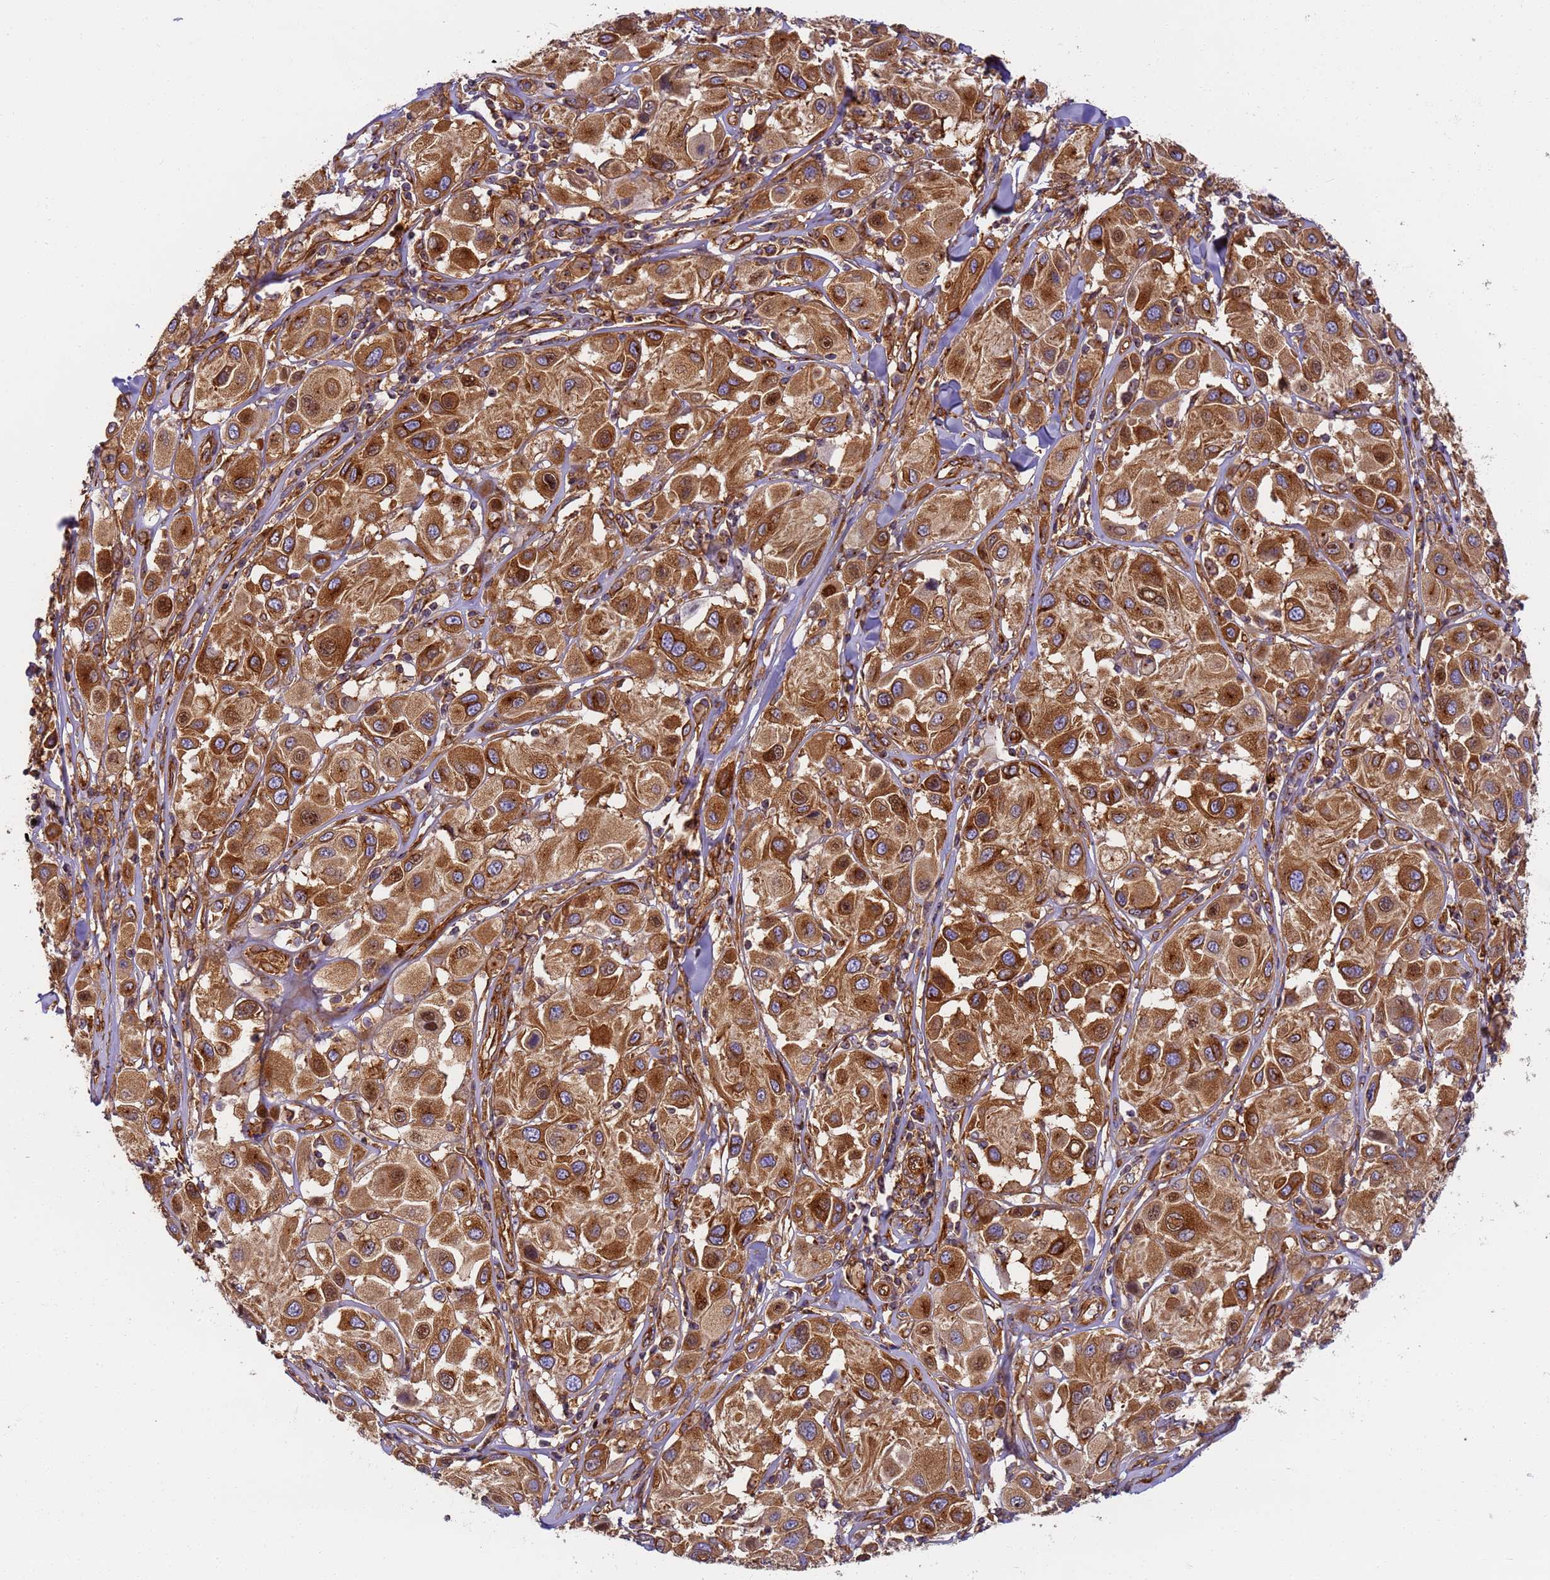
{"staining": {"intensity": "strong", "quantity": ">75%", "location": "cytoplasmic/membranous"}, "tissue": "melanoma", "cell_type": "Tumor cells", "image_type": "cancer", "snomed": [{"axis": "morphology", "description": "Malignant melanoma, Metastatic site"}, {"axis": "topography", "description": "Skin"}], "caption": "An image of malignant melanoma (metastatic site) stained for a protein reveals strong cytoplasmic/membranous brown staining in tumor cells.", "gene": "DYNC1I2", "patient": {"sex": "male", "age": 41}}